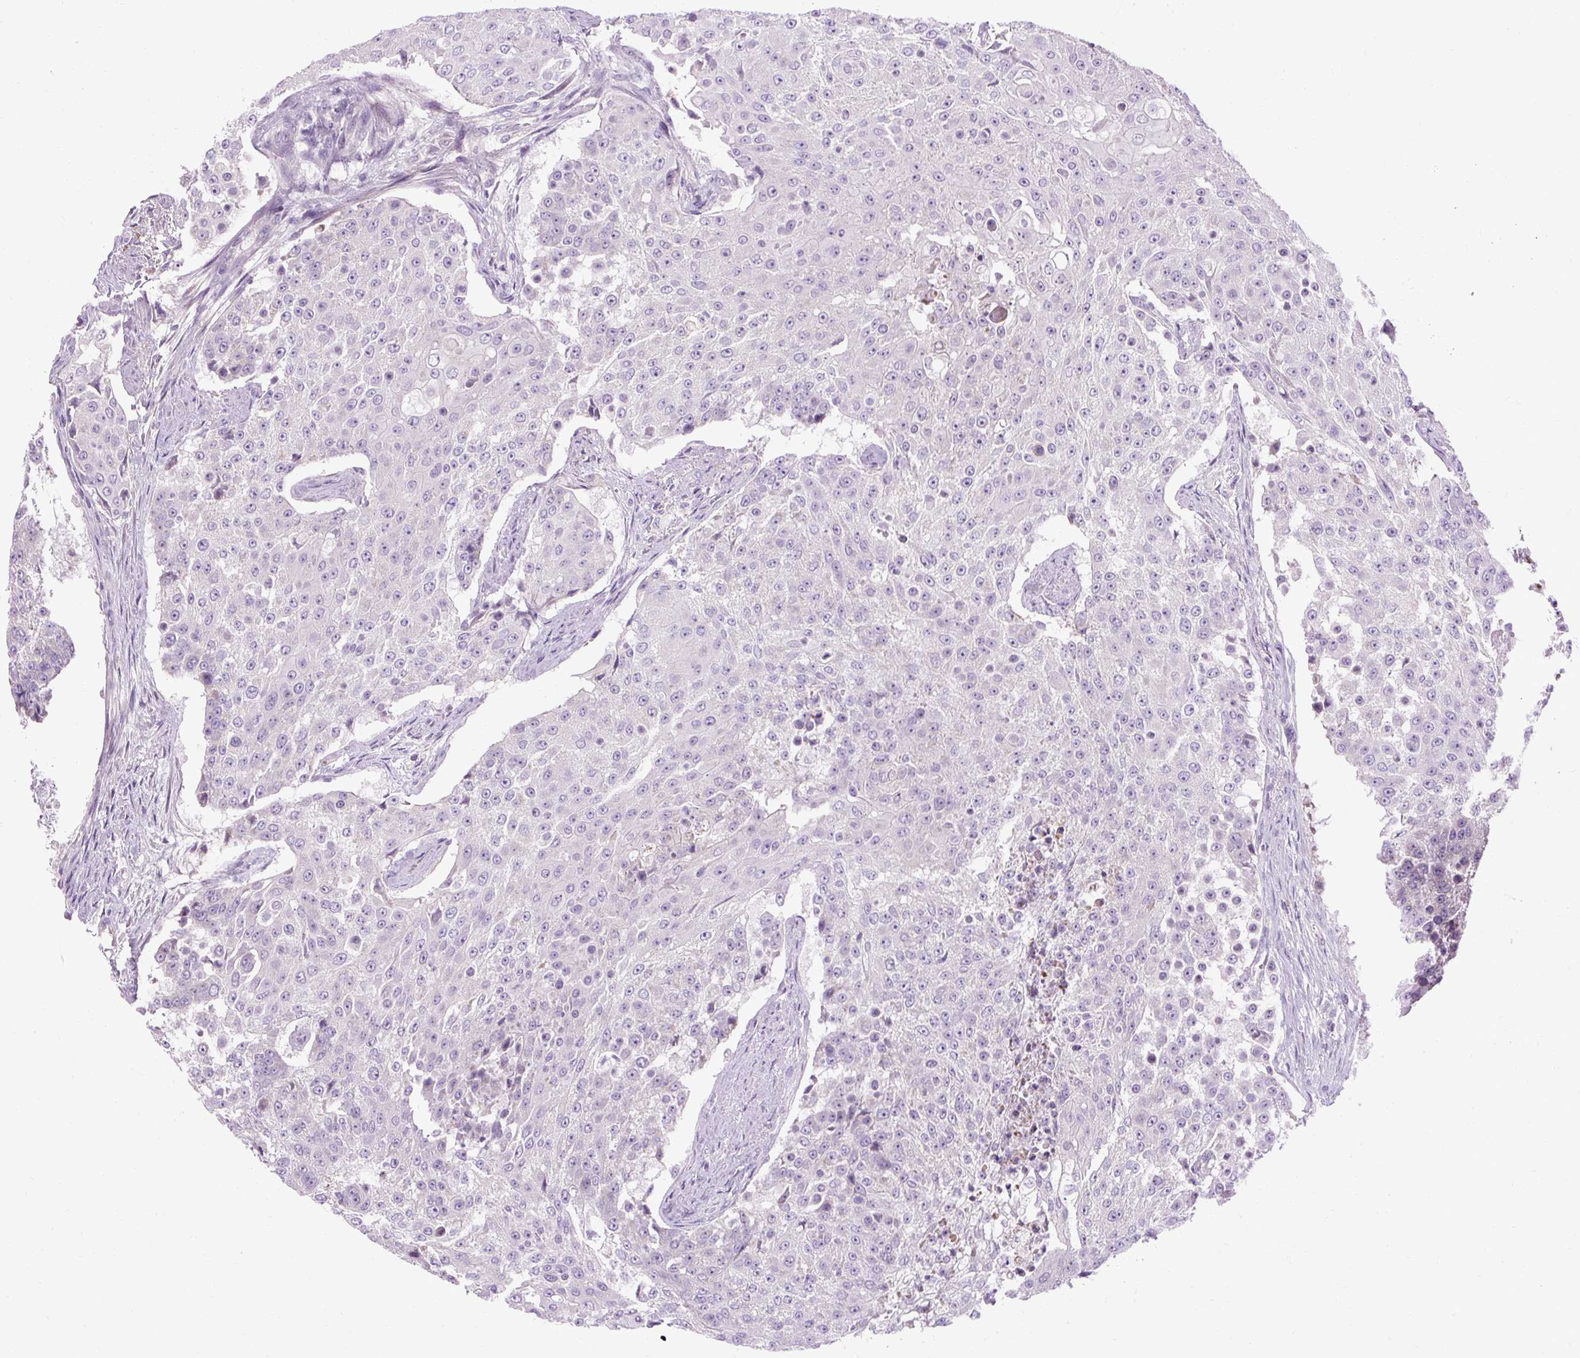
{"staining": {"intensity": "negative", "quantity": "none", "location": "none"}, "tissue": "urothelial cancer", "cell_type": "Tumor cells", "image_type": "cancer", "snomed": [{"axis": "morphology", "description": "Urothelial carcinoma, High grade"}, {"axis": "topography", "description": "Urinary bladder"}], "caption": "This is an IHC photomicrograph of human urothelial carcinoma (high-grade). There is no positivity in tumor cells.", "gene": "ARRDC2", "patient": {"sex": "female", "age": 63}}